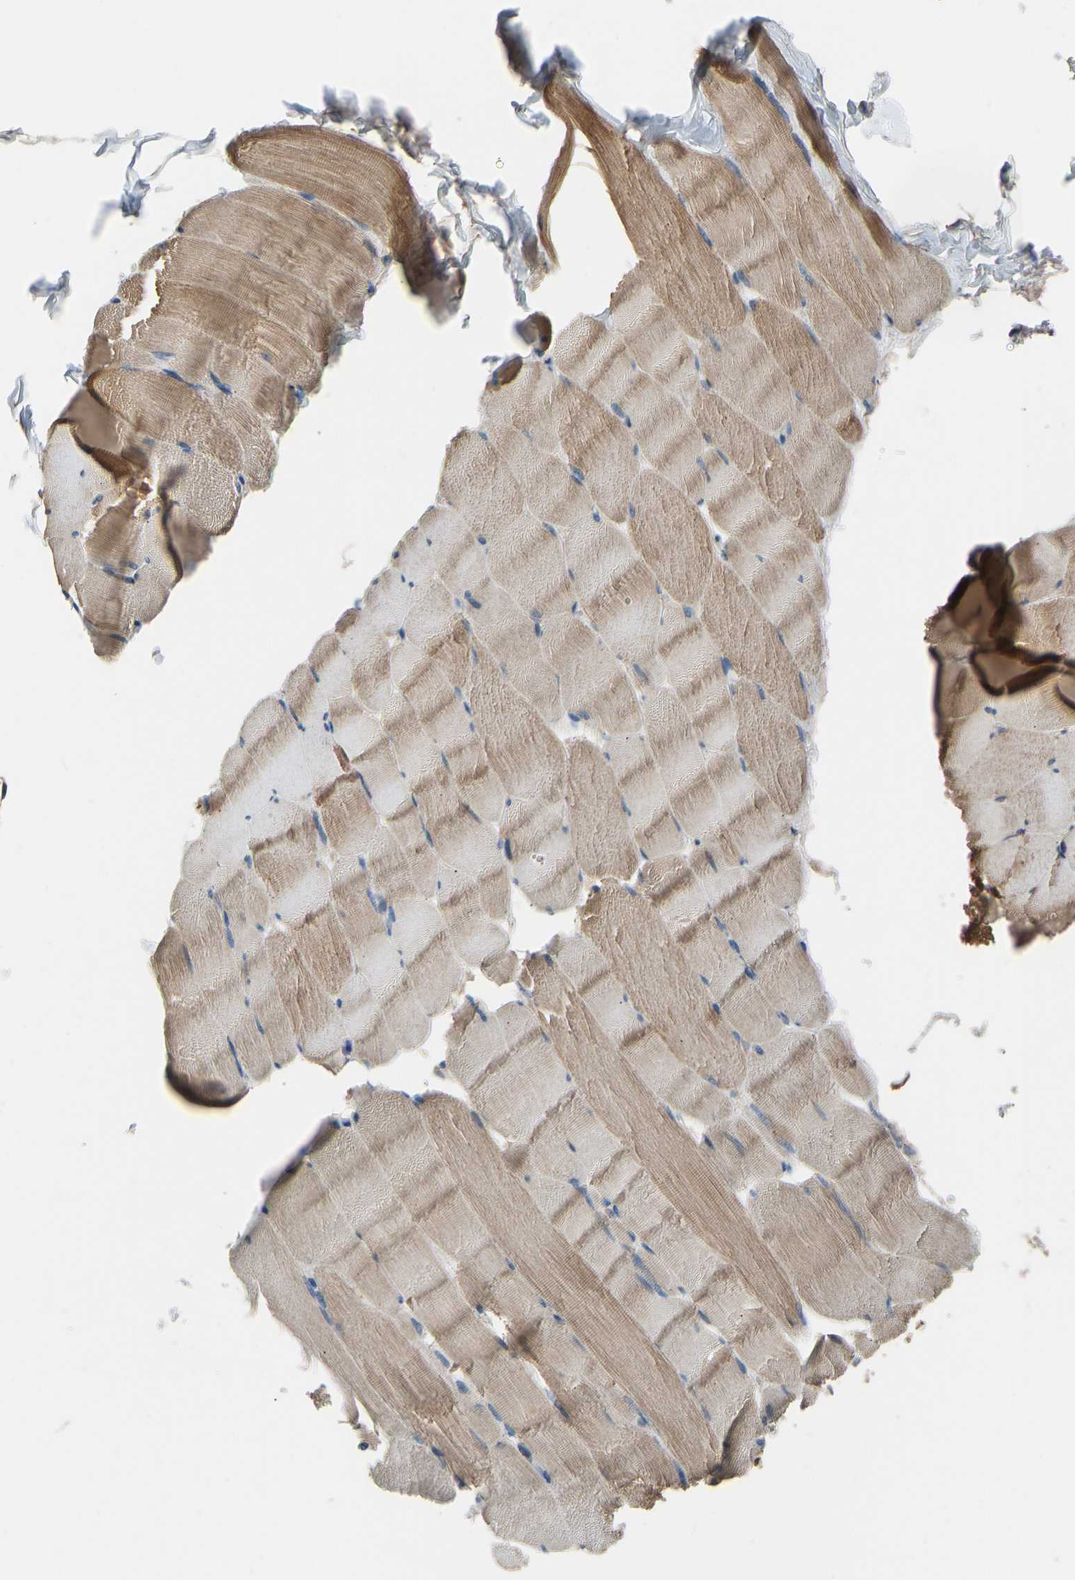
{"staining": {"intensity": "moderate", "quantity": ">75%", "location": "cytoplasmic/membranous"}, "tissue": "skeletal muscle", "cell_type": "Myocytes", "image_type": "normal", "snomed": [{"axis": "morphology", "description": "Normal tissue, NOS"}, {"axis": "topography", "description": "Skeletal muscle"}], "caption": "Benign skeletal muscle demonstrates moderate cytoplasmic/membranous expression in about >75% of myocytes, visualized by immunohistochemistry.", "gene": "TGFBR3", "patient": {"sex": "male", "age": 62}}